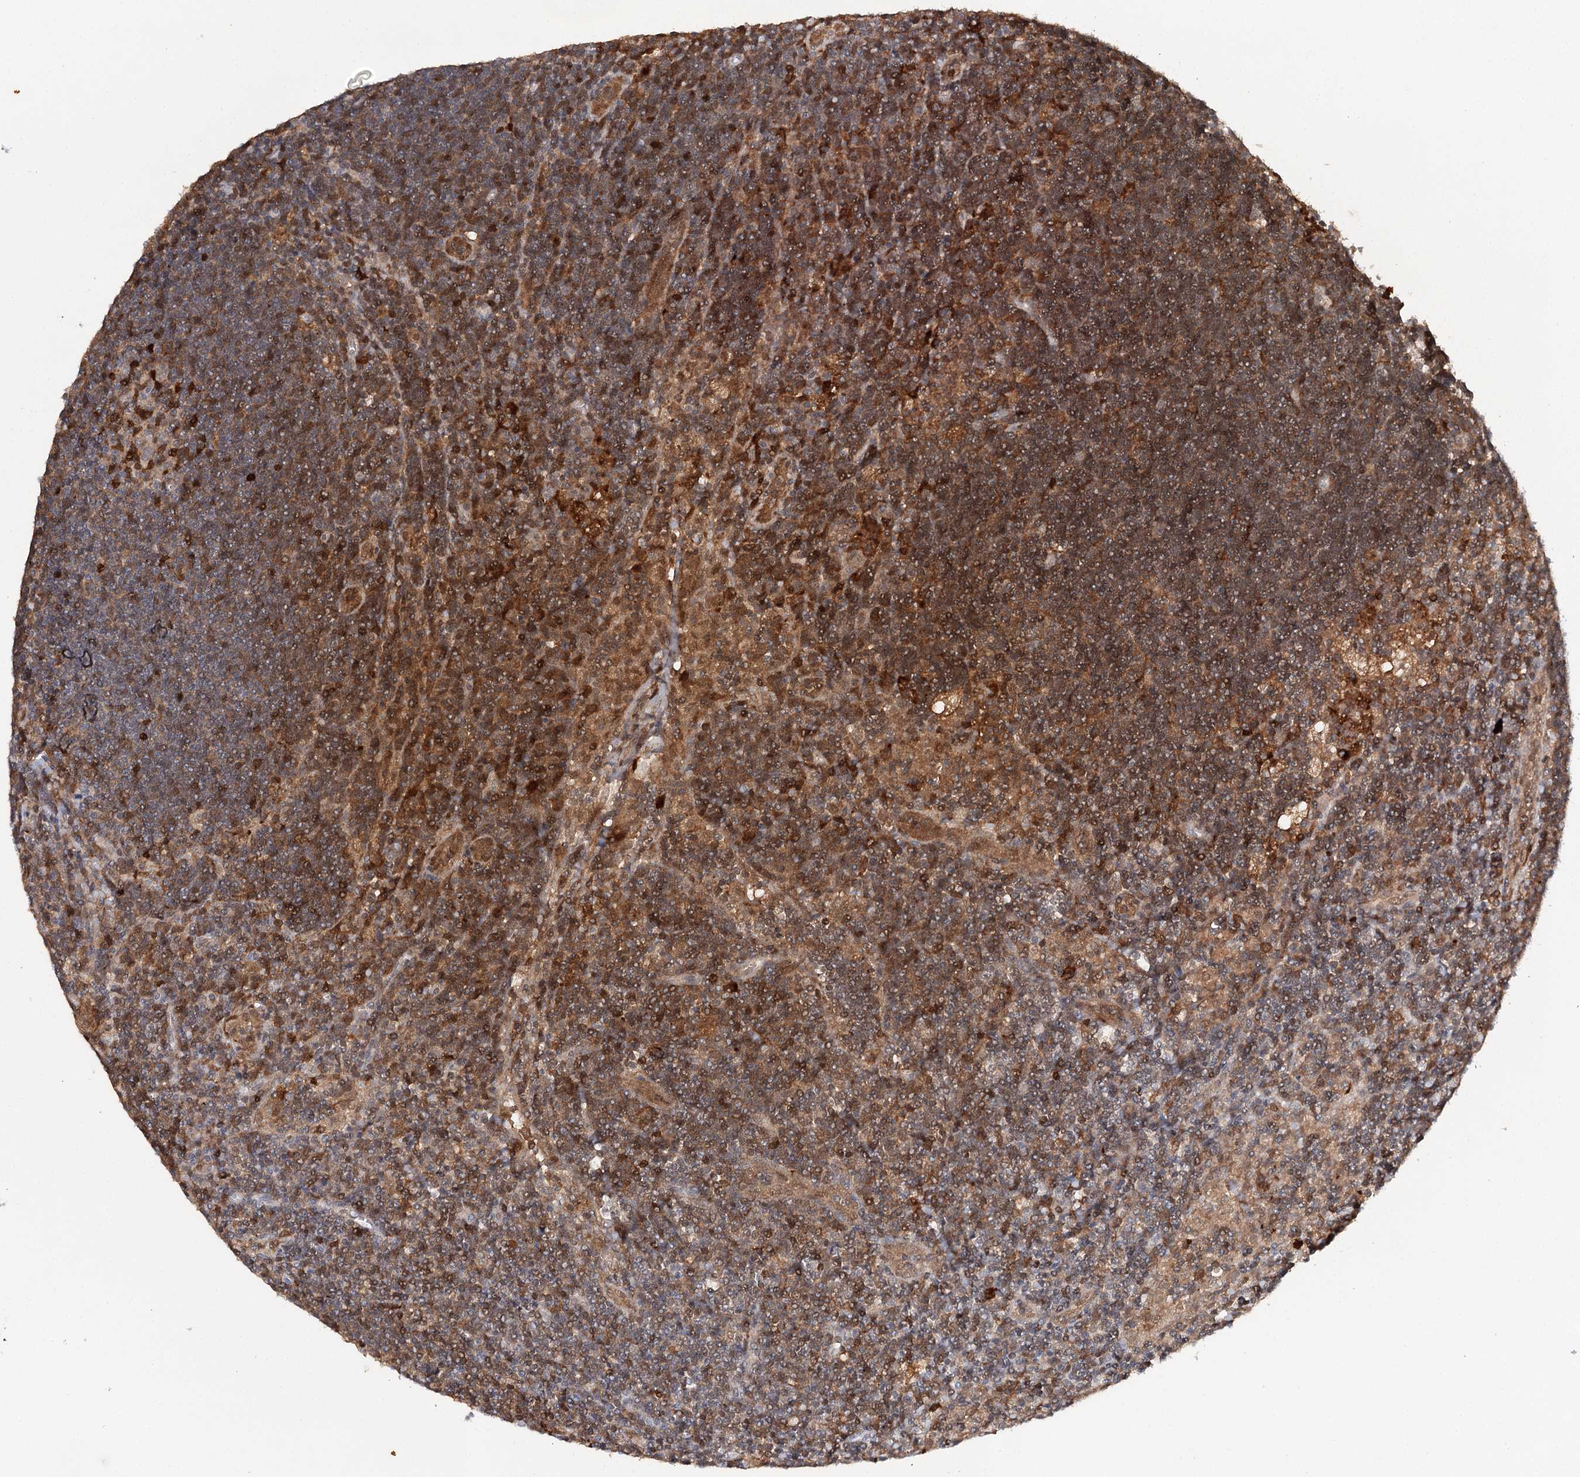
{"staining": {"intensity": "strong", "quantity": "<25%", "location": "cytoplasmic/membranous"}, "tissue": "lymph node", "cell_type": "Germinal center cells", "image_type": "normal", "snomed": [{"axis": "morphology", "description": "Normal tissue, NOS"}, {"axis": "topography", "description": "Lymph node"}], "caption": "Immunohistochemical staining of benign human lymph node shows medium levels of strong cytoplasmic/membranous expression in approximately <25% of germinal center cells.", "gene": "SLC41A2", "patient": {"sex": "male", "age": 24}}